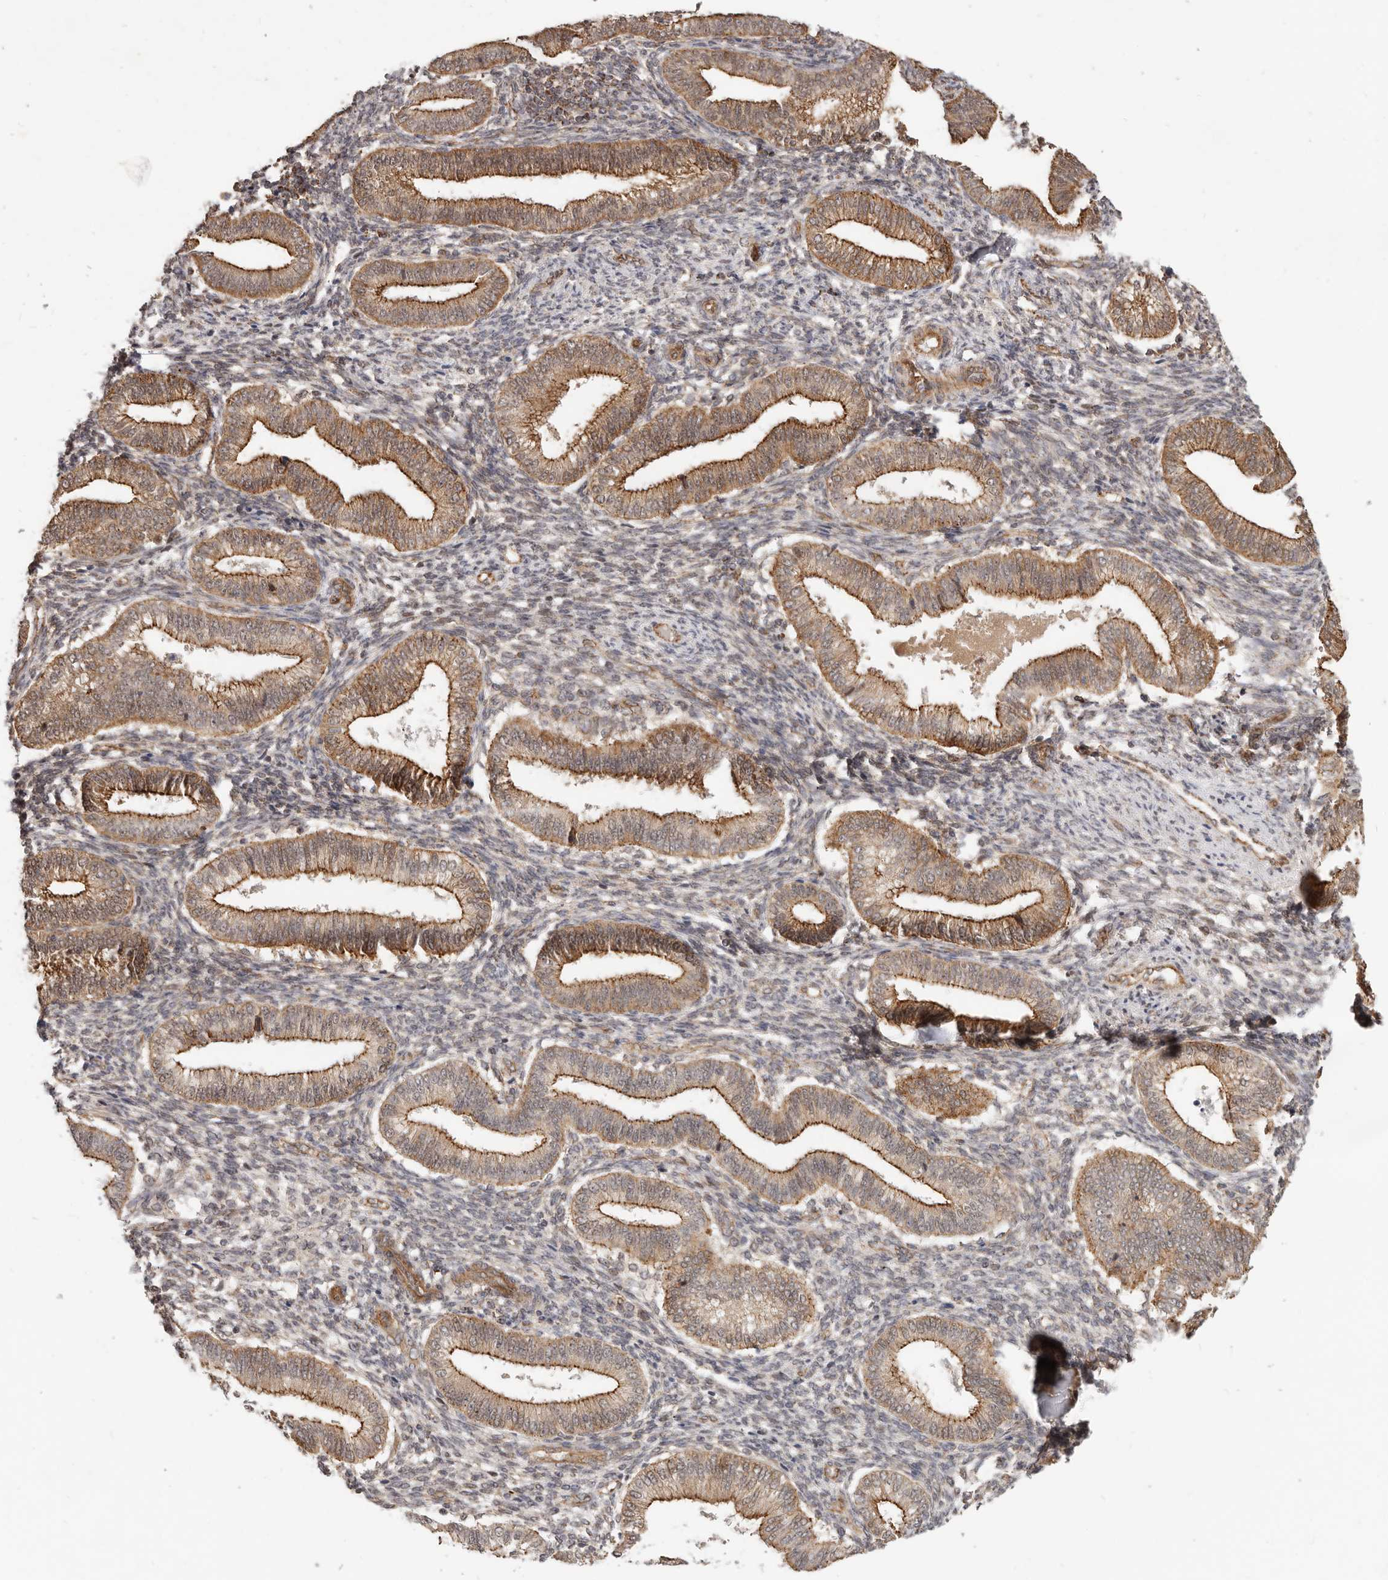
{"staining": {"intensity": "negative", "quantity": "none", "location": "none"}, "tissue": "endometrium", "cell_type": "Cells in endometrial stroma", "image_type": "normal", "snomed": [{"axis": "morphology", "description": "Normal tissue, NOS"}, {"axis": "topography", "description": "Endometrium"}], "caption": "The micrograph shows no significant staining in cells in endometrial stroma of endometrium. (Brightfield microscopy of DAB (3,3'-diaminobenzidine) IHC at high magnification).", "gene": "USP49", "patient": {"sex": "female", "age": 39}}